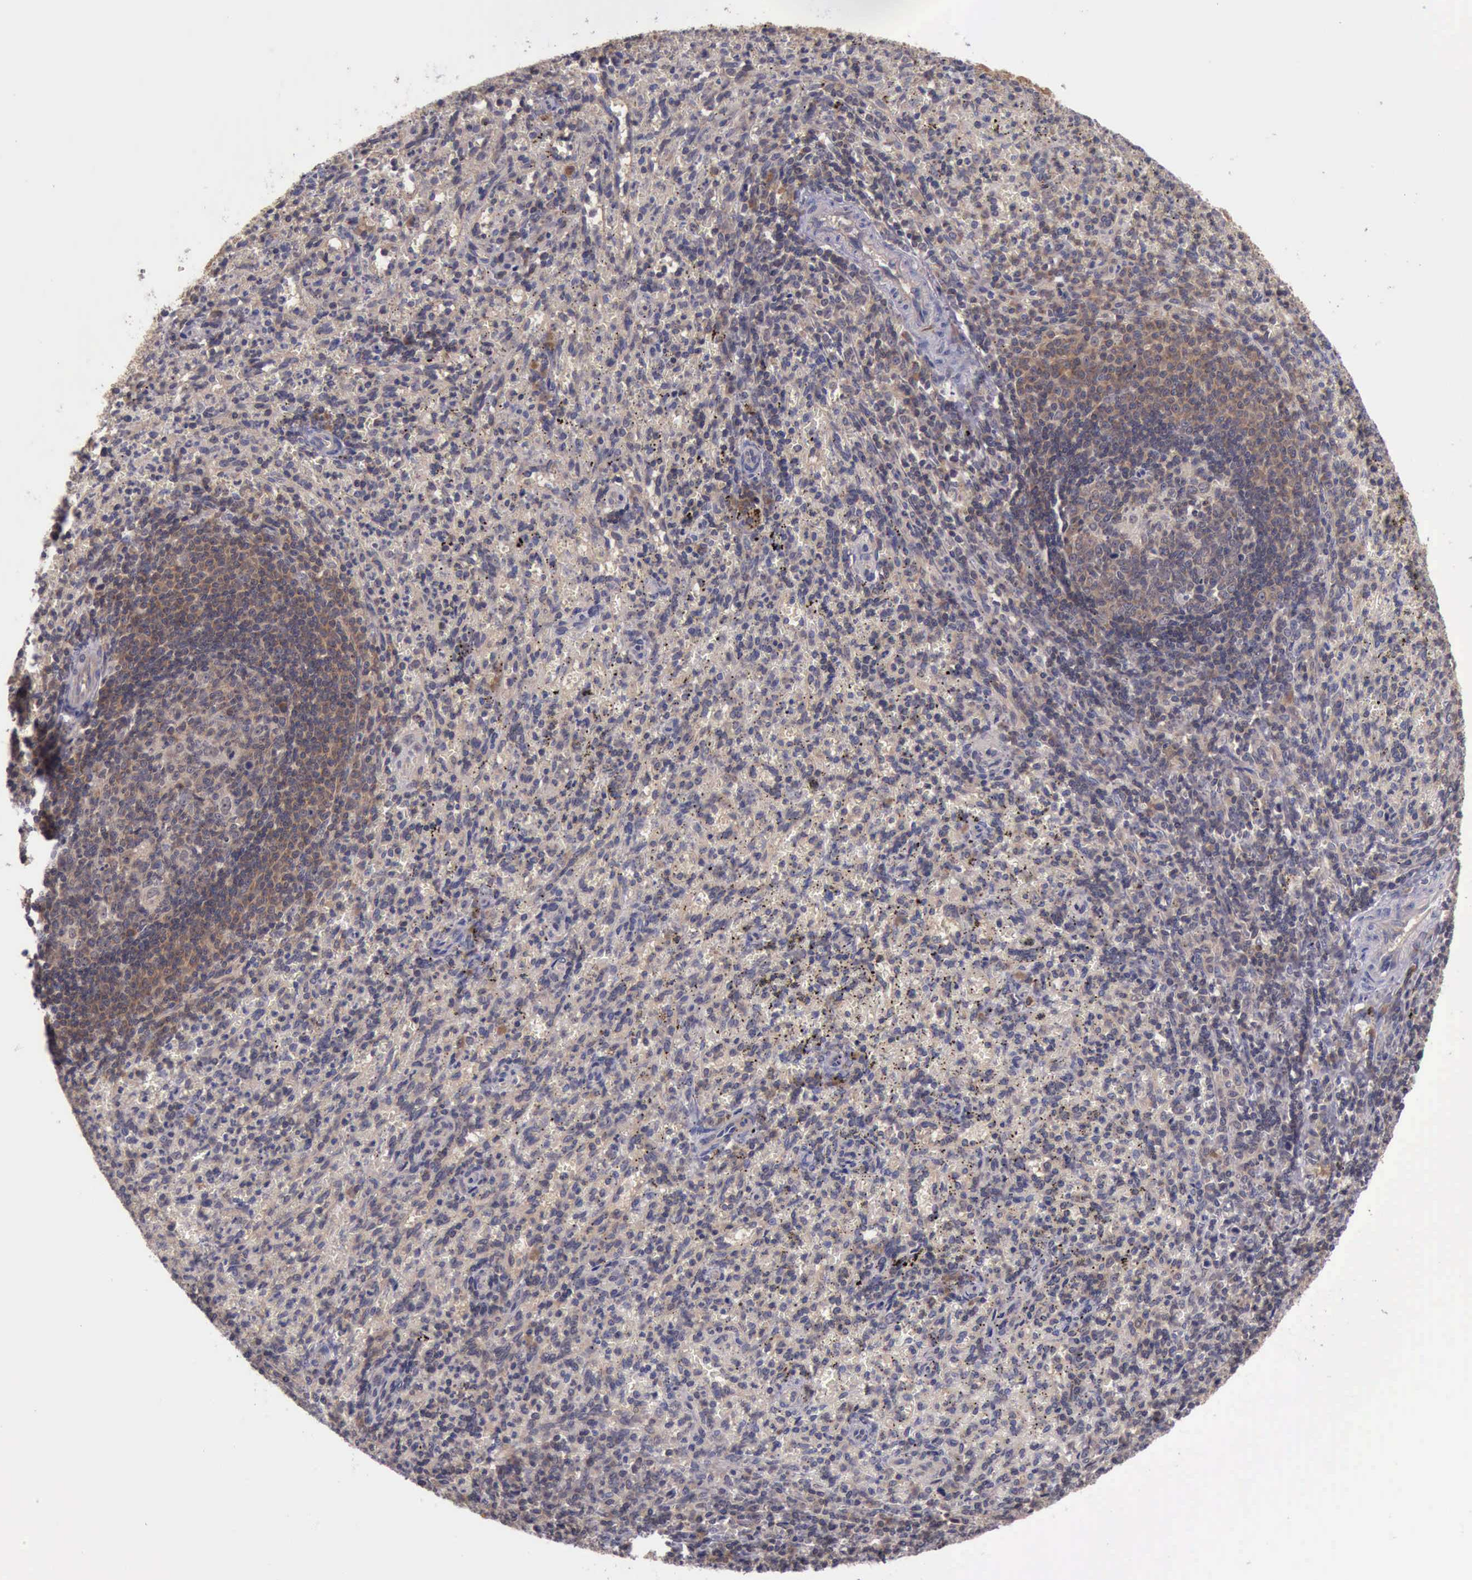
{"staining": {"intensity": "negative", "quantity": "none", "location": "none"}, "tissue": "spleen", "cell_type": "Cells in red pulp", "image_type": "normal", "snomed": [{"axis": "morphology", "description": "Normal tissue, NOS"}, {"axis": "topography", "description": "Spleen"}], "caption": "Immunohistochemistry photomicrograph of benign spleen: spleen stained with DAB (3,3'-diaminobenzidine) demonstrates no significant protein staining in cells in red pulp. Nuclei are stained in blue.", "gene": "RAB39B", "patient": {"sex": "female", "age": 10}}